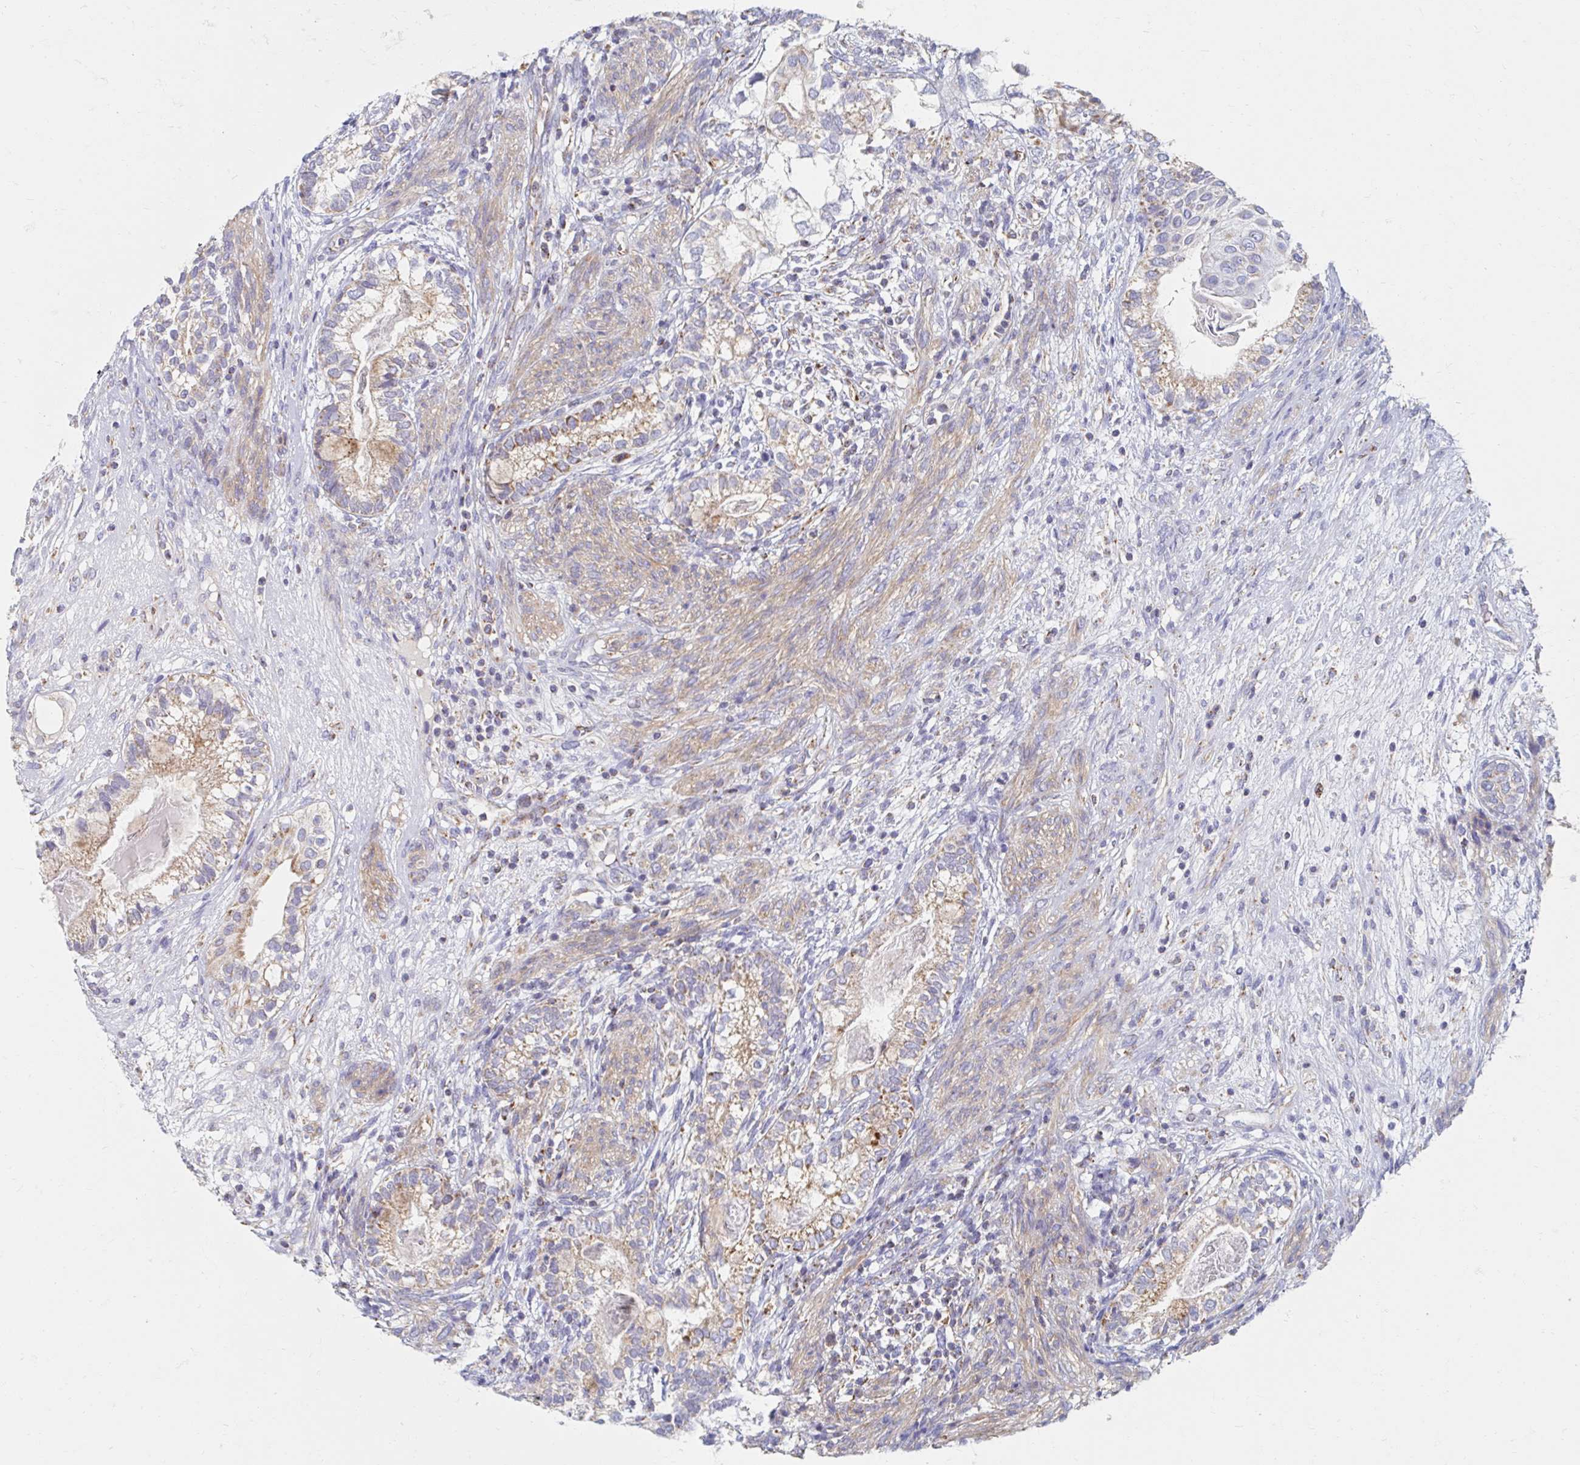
{"staining": {"intensity": "weak", "quantity": "25%-75%", "location": "cytoplasmic/membranous"}, "tissue": "testis cancer", "cell_type": "Tumor cells", "image_type": "cancer", "snomed": [{"axis": "morphology", "description": "Seminoma, NOS"}, {"axis": "morphology", "description": "Carcinoma, Embryonal, NOS"}, {"axis": "topography", "description": "Testis"}], "caption": "Testis cancer (embryonal carcinoma) tissue displays weak cytoplasmic/membranous positivity in about 25%-75% of tumor cells", "gene": "MAVS", "patient": {"sex": "male", "age": 41}}